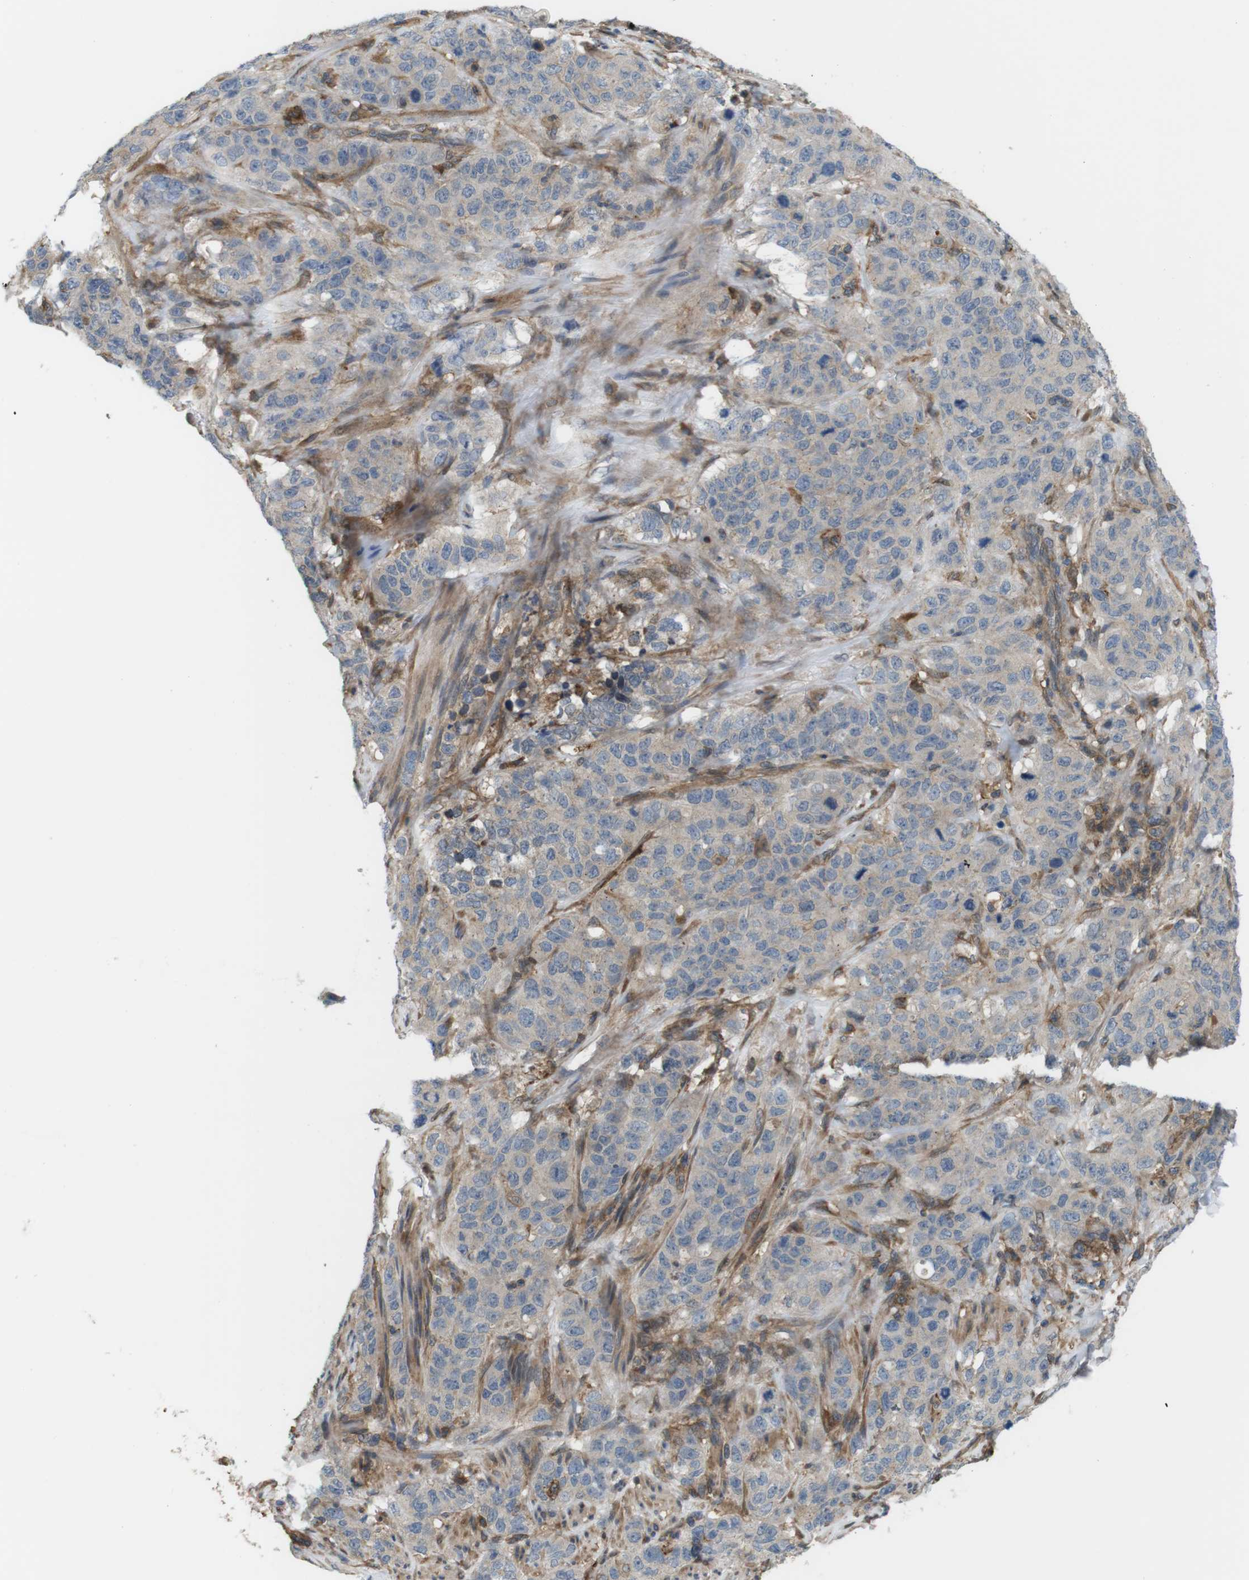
{"staining": {"intensity": "weak", "quantity": "25%-75%", "location": "cytoplasmic/membranous"}, "tissue": "stomach cancer", "cell_type": "Tumor cells", "image_type": "cancer", "snomed": [{"axis": "morphology", "description": "Adenocarcinoma, NOS"}, {"axis": "topography", "description": "Stomach"}], "caption": "The histopathology image reveals staining of stomach cancer, revealing weak cytoplasmic/membranous protein staining (brown color) within tumor cells. The staining was performed using DAB (3,3'-diaminobenzidine) to visualize the protein expression in brown, while the nuclei were stained in blue with hematoxylin (Magnification: 20x).", "gene": "DDAH2", "patient": {"sex": "male", "age": 48}}